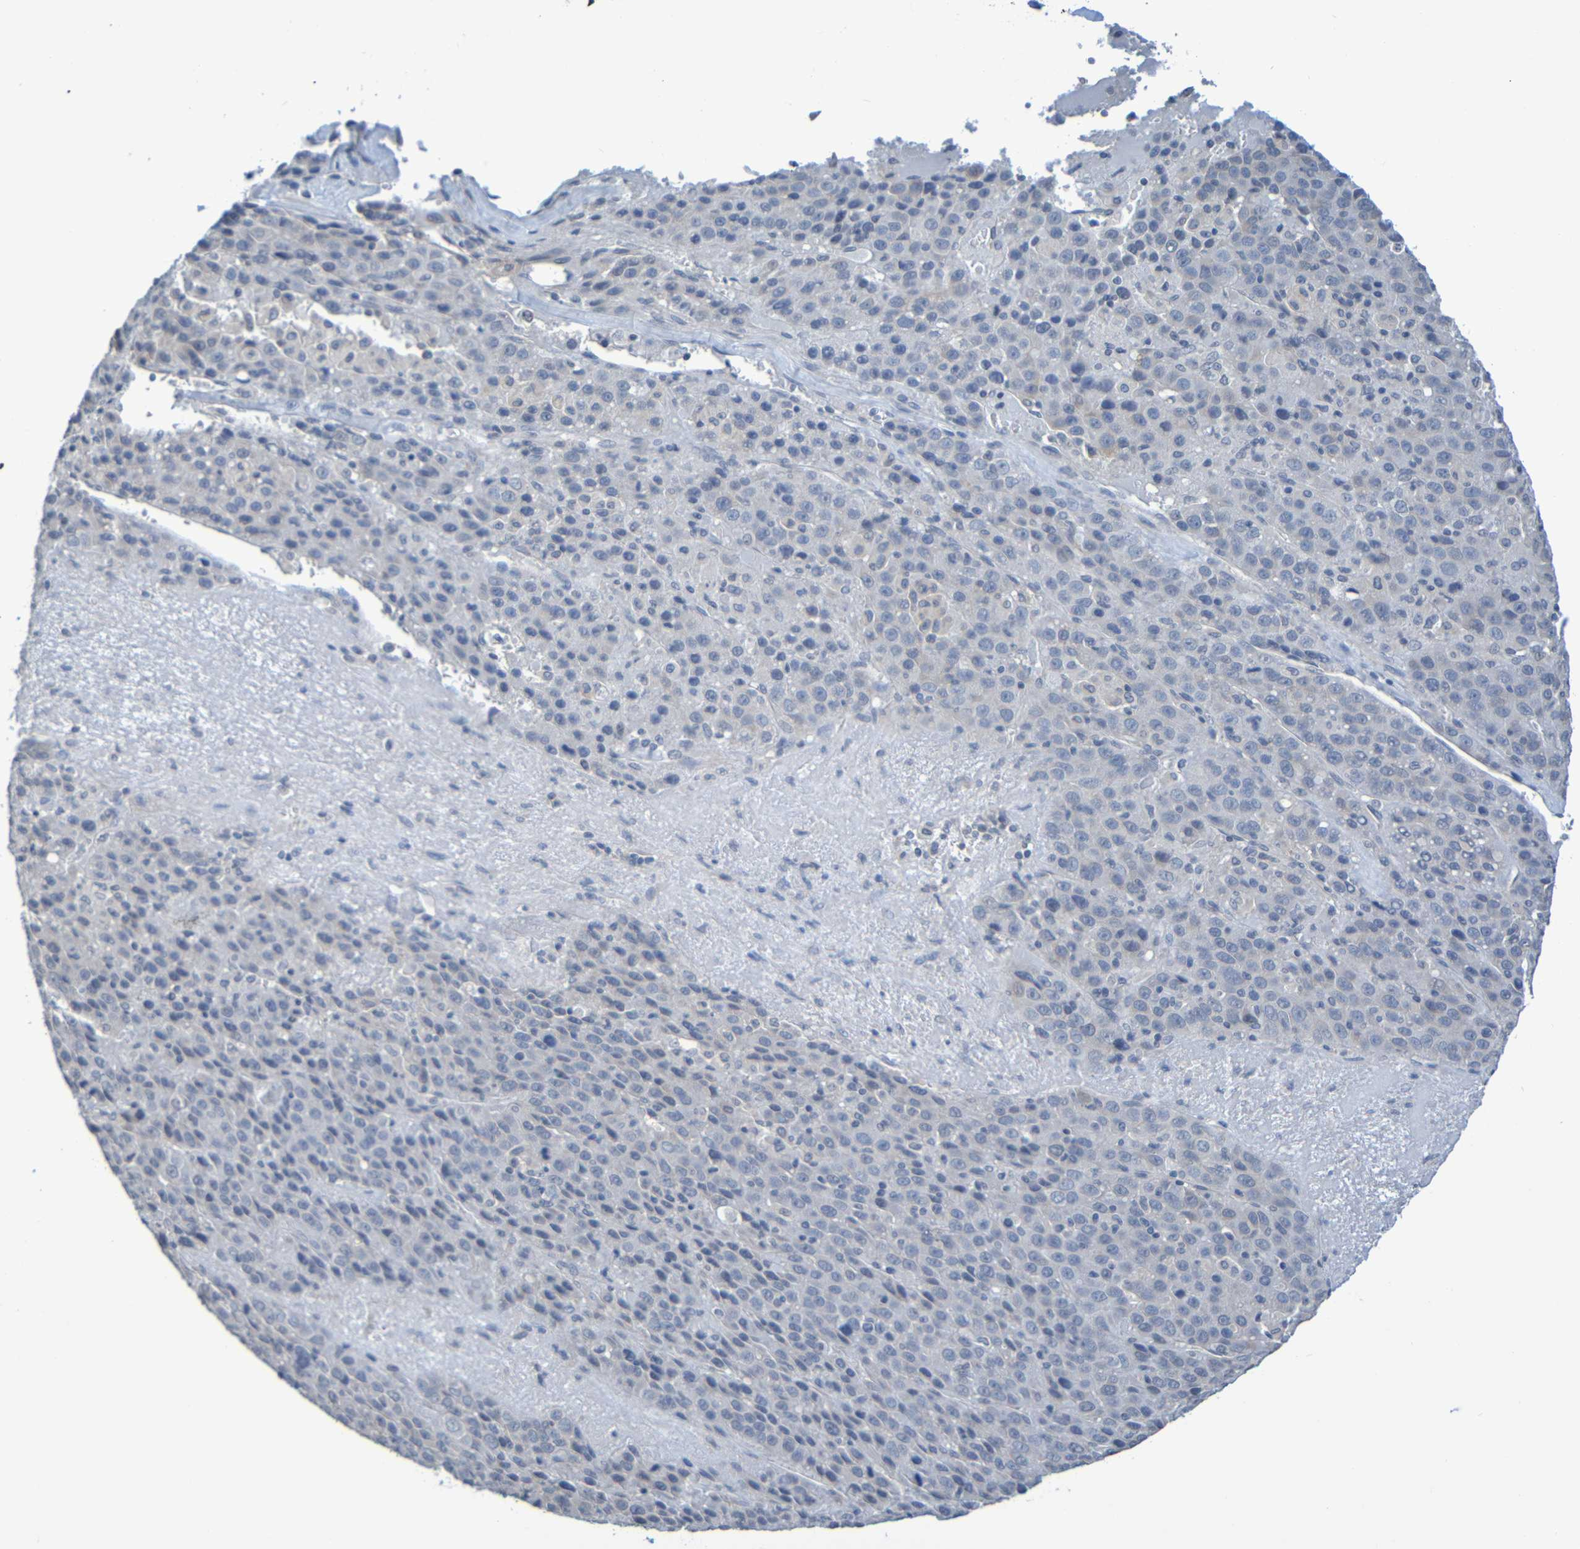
{"staining": {"intensity": "negative", "quantity": "none", "location": "none"}, "tissue": "liver cancer", "cell_type": "Tumor cells", "image_type": "cancer", "snomed": [{"axis": "morphology", "description": "Carcinoma, Hepatocellular, NOS"}, {"axis": "topography", "description": "Liver"}], "caption": "The IHC histopathology image has no significant staining in tumor cells of liver hepatocellular carcinoma tissue. Brightfield microscopy of immunohistochemistry stained with DAB (brown) and hematoxylin (blue), captured at high magnification.", "gene": "C3AR1", "patient": {"sex": "female", "age": 53}}